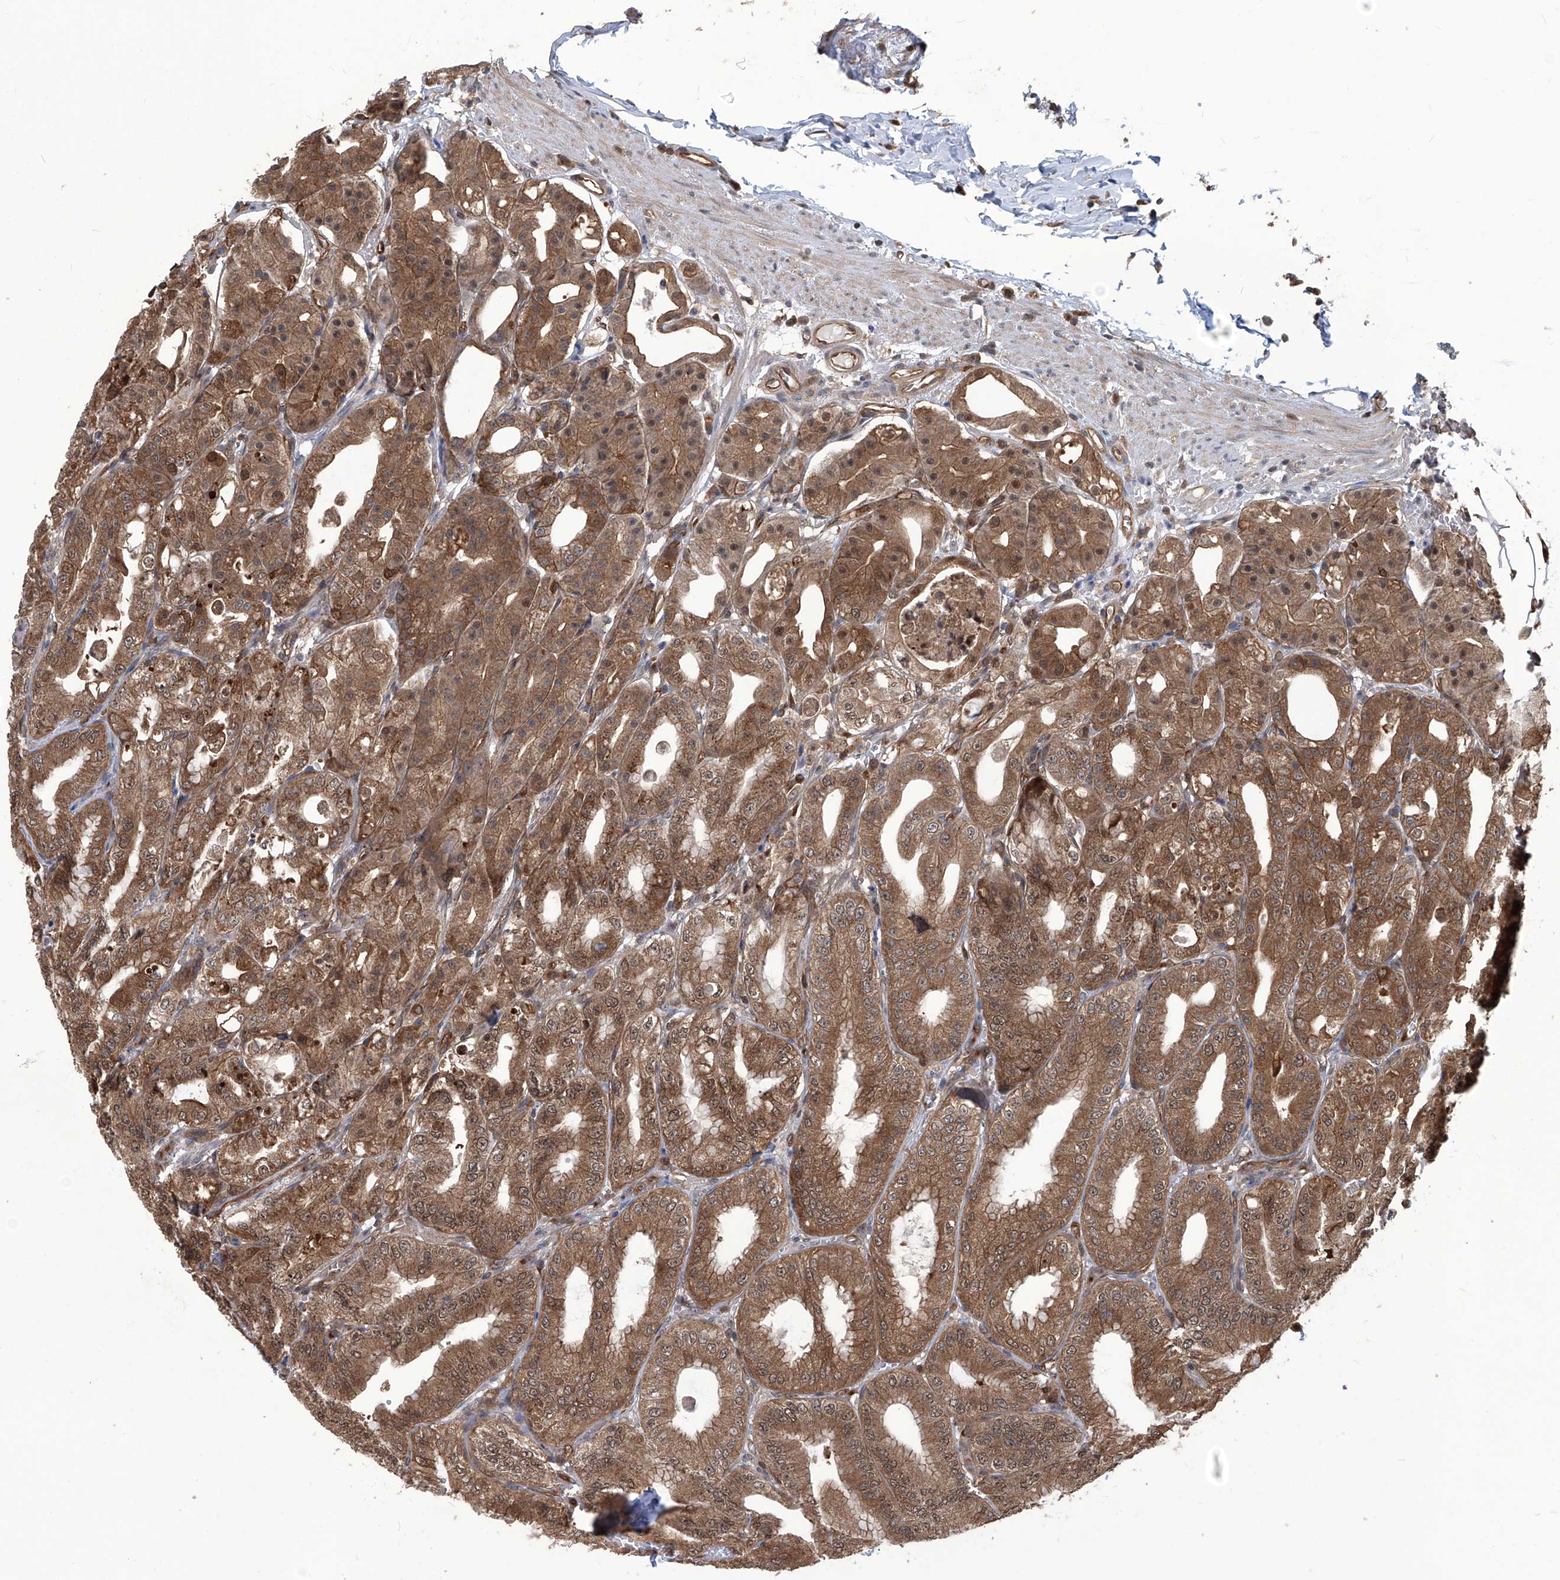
{"staining": {"intensity": "moderate", "quantity": ">75%", "location": "cytoplasmic/membranous,nuclear"}, "tissue": "stomach", "cell_type": "Glandular cells", "image_type": "normal", "snomed": [{"axis": "morphology", "description": "Normal tissue, NOS"}, {"axis": "topography", "description": "Stomach, lower"}], "caption": "A medium amount of moderate cytoplasmic/membranous,nuclear expression is seen in about >75% of glandular cells in normal stomach. (brown staining indicates protein expression, while blue staining denotes nuclei).", "gene": "PSMB1", "patient": {"sex": "male", "age": 71}}